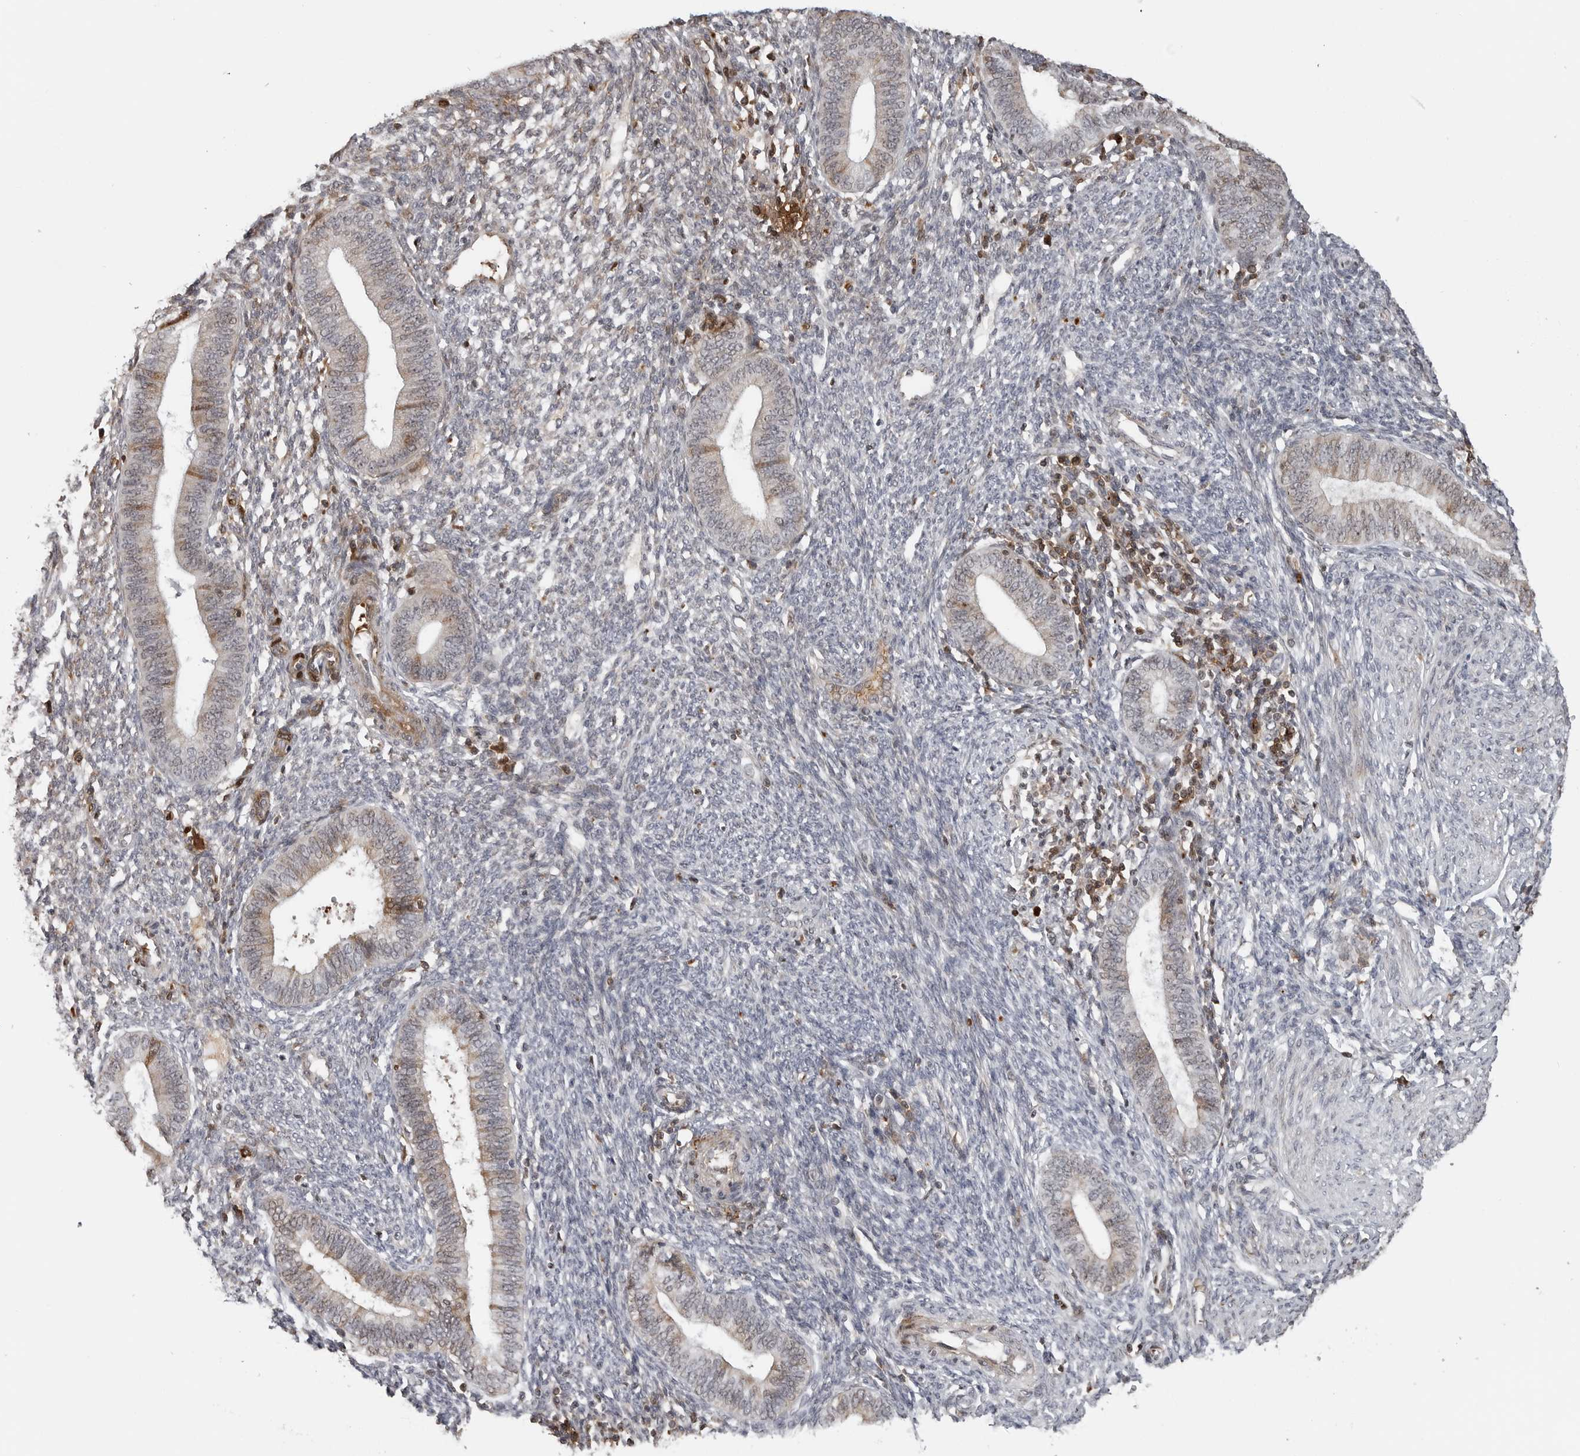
{"staining": {"intensity": "moderate", "quantity": "<25%", "location": "cytoplasmic/membranous"}, "tissue": "endometrium", "cell_type": "Cells in endometrial stroma", "image_type": "normal", "snomed": [{"axis": "morphology", "description": "Normal tissue, NOS"}, {"axis": "topography", "description": "Endometrium"}], "caption": "A high-resolution image shows immunohistochemistry (IHC) staining of normal endometrium, which demonstrates moderate cytoplasmic/membranous expression in approximately <25% of cells in endometrial stroma. (brown staining indicates protein expression, while blue staining denotes nuclei).", "gene": "CXCR5", "patient": {"sex": "female", "age": 46}}